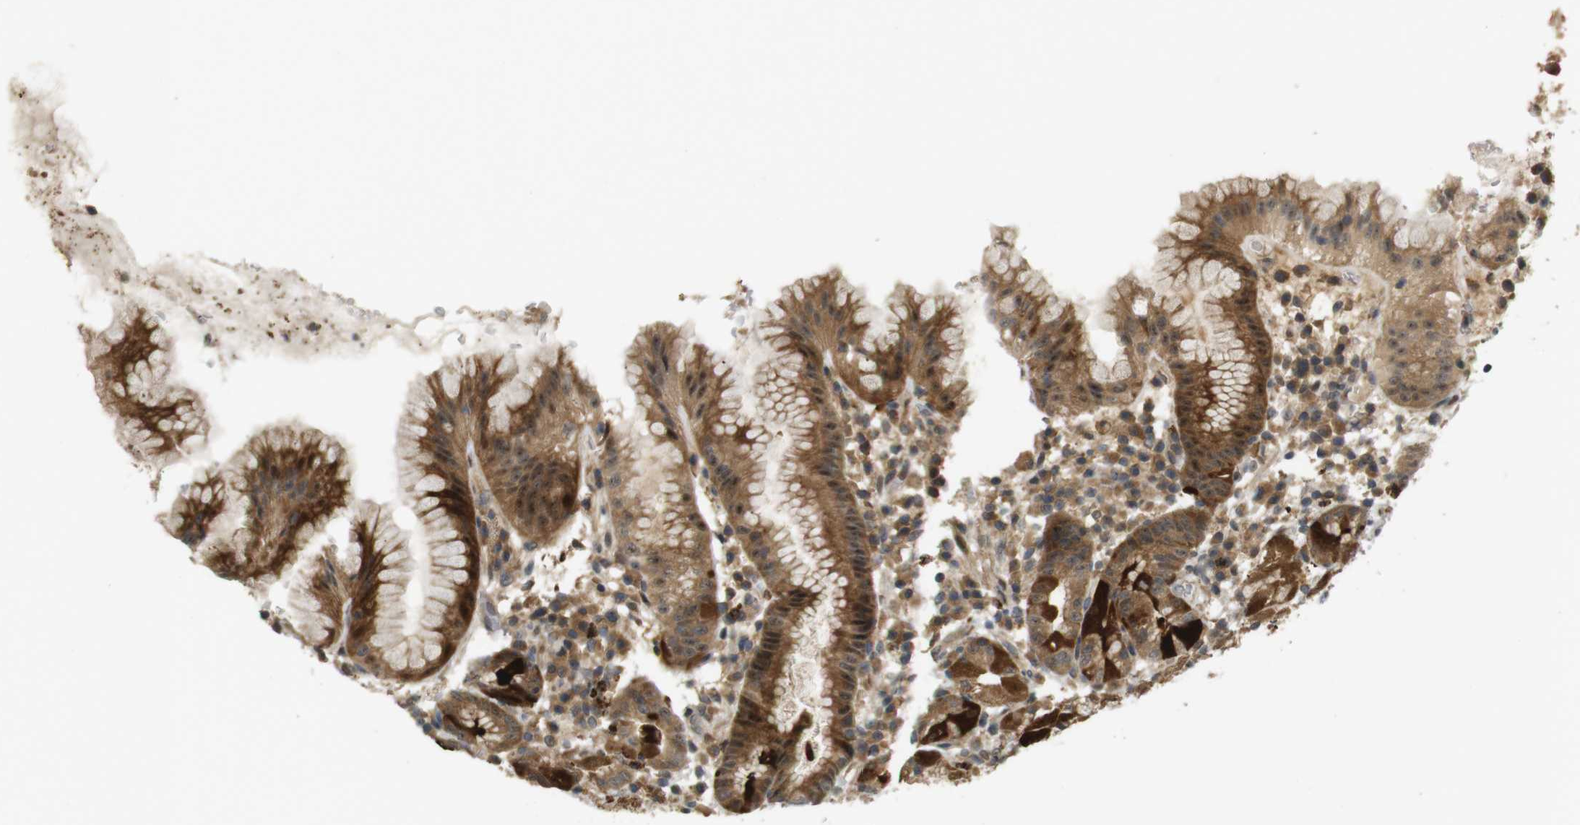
{"staining": {"intensity": "moderate", "quantity": ">75%", "location": "cytoplasmic/membranous,nuclear"}, "tissue": "stomach", "cell_type": "Glandular cells", "image_type": "normal", "snomed": [{"axis": "morphology", "description": "Normal tissue, NOS"}, {"axis": "topography", "description": "Stomach"}, {"axis": "topography", "description": "Stomach, lower"}], "caption": "Glandular cells exhibit moderate cytoplasmic/membranous,nuclear expression in approximately >75% of cells in normal stomach. The staining was performed using DAB (3,3'-diaminobenzidine), with brown indicating positive protein expression. Nuclei are stained blue with hematoxylin.", "gene": "TMX3", "patient": {"sex": "female", "age": 75}}